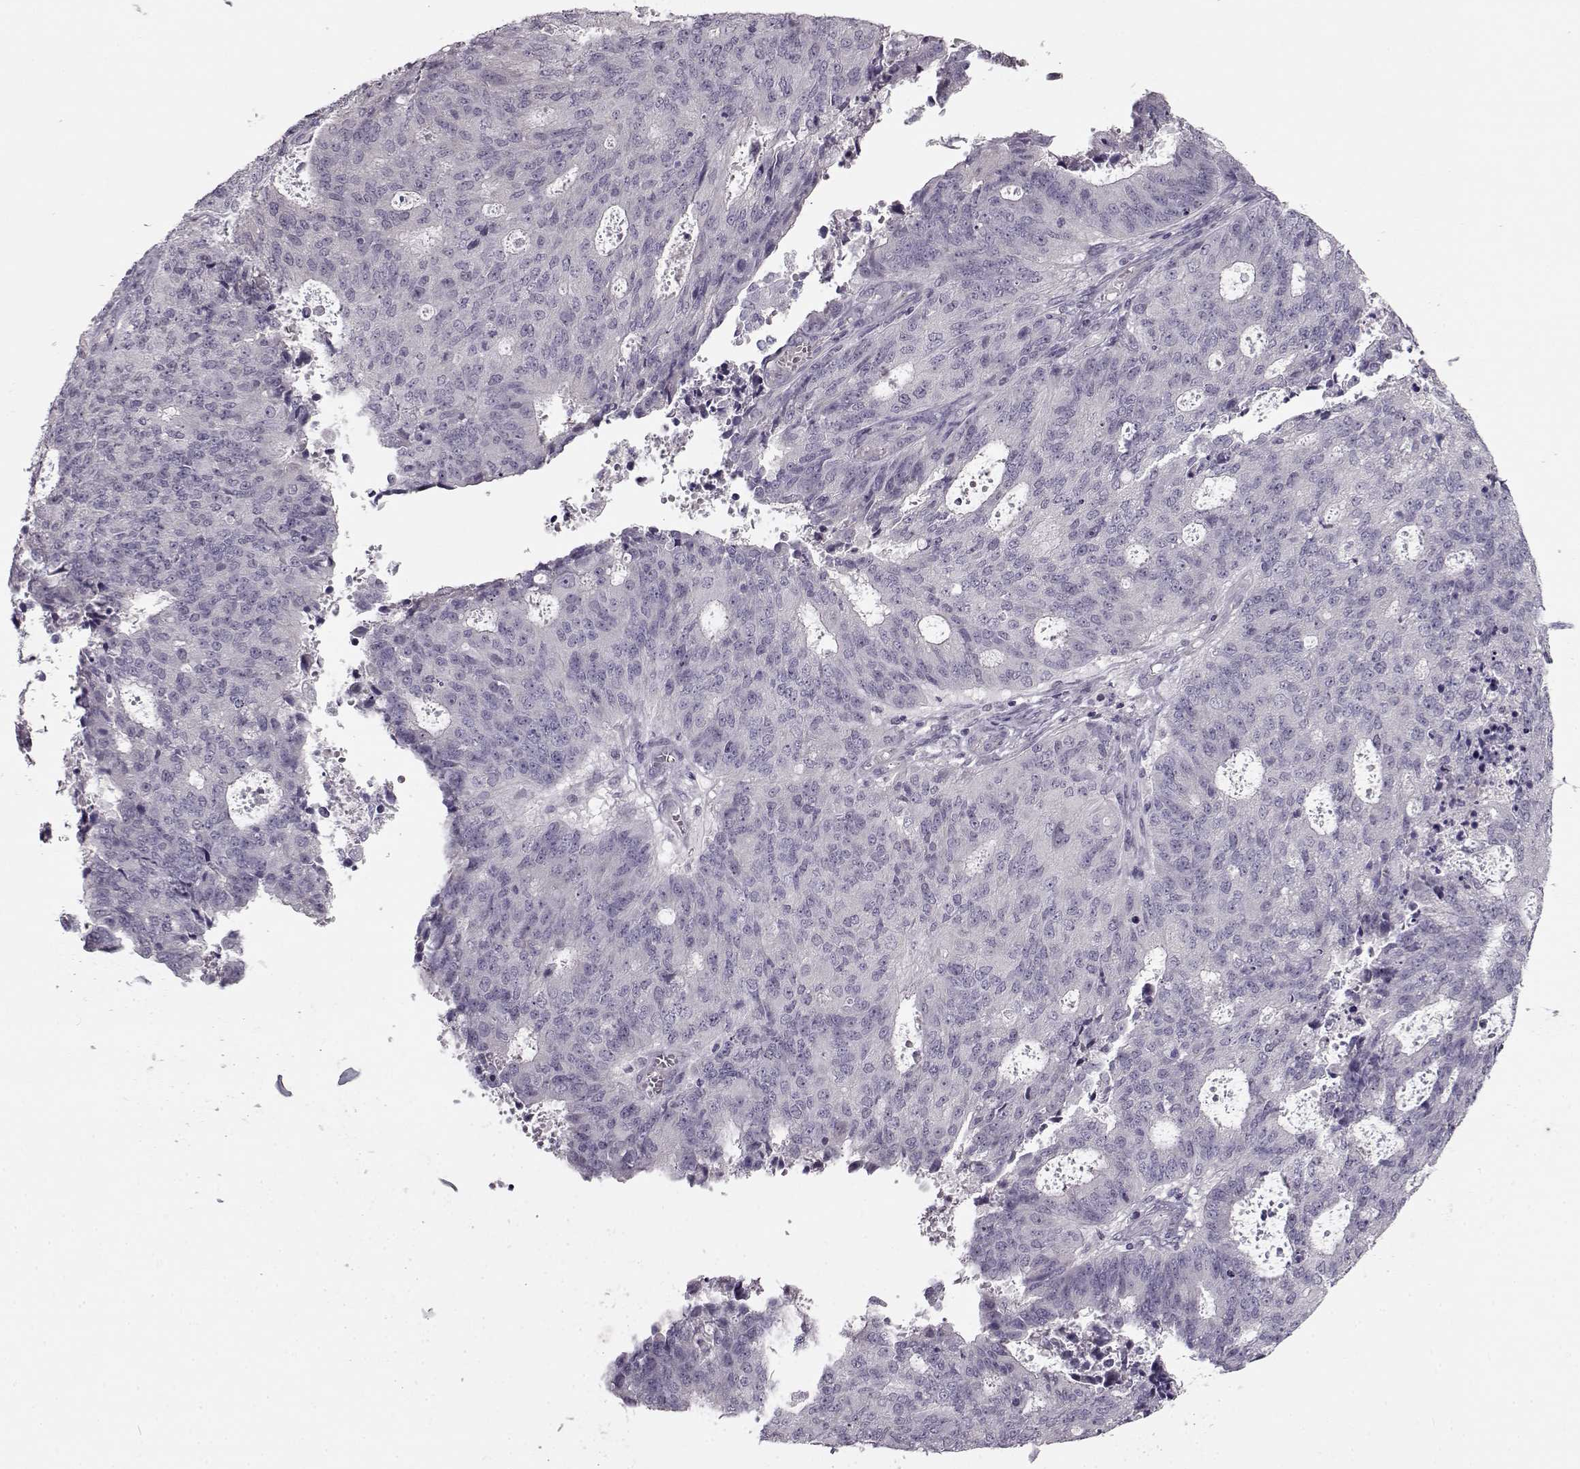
{"staining": {"intensity": "negative", "quantity": "none", "location": "none"}, "tissue": "endometrial cancer", "cell_type": "Tumor cells", "image_type": "cancer", "snomed": [{"axis": "morphology", "description": "Adenocarcinoma, NOS"}, {"axis": "topography", "description": "Endometrium"}], "caption": "There is no significant expression in tumor cells of adenocarcinoma (endometrial).", "gene": "RP1L1", "patient": {"sex": "female", "age": 82}}